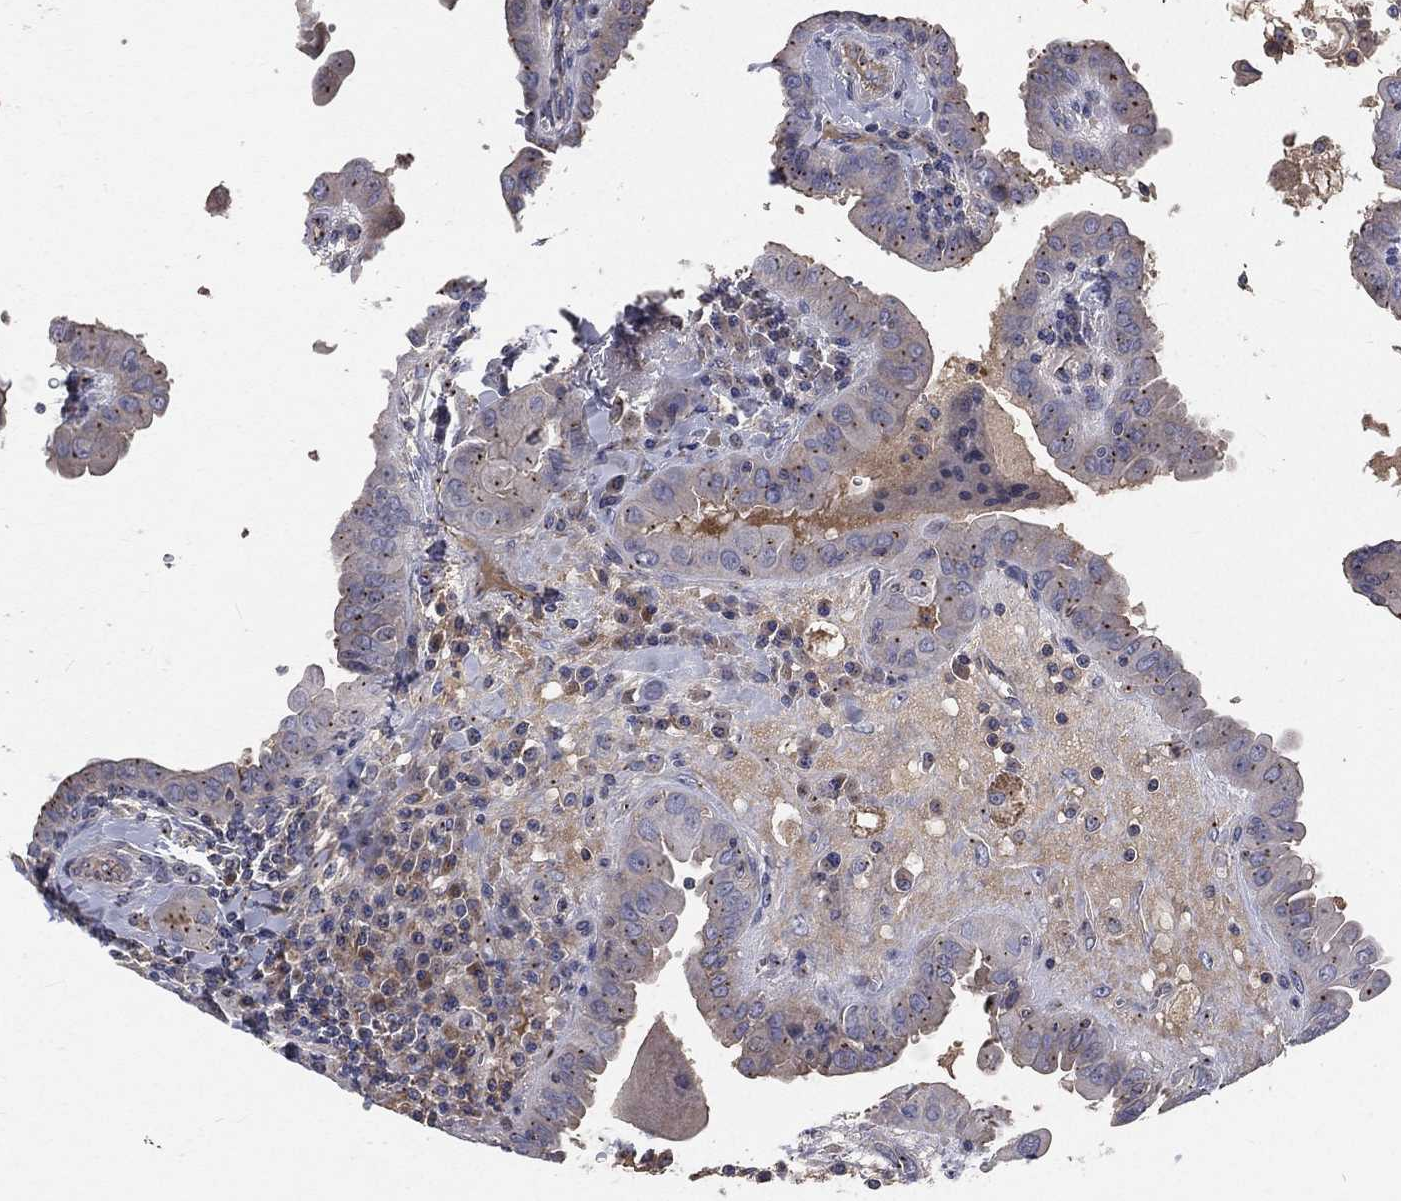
{"staining": {"intensity": "moderate", "quantity": "<25%", "location": "cytoplasmic/membranous"}, "tissue": "thyroid cancer", "cell_type": "Tumor cells", "image_type": "cancer", "snomed": [{"axis": "morphology", "description": "Papillary adenocarcinoma, NOS"}, {"axis": "topography", "description": "Thyroid gland"}], "caption": "A photomicrograph of human papillary adenocarcinoma (thyroid) stained for a protein reveals moderate cytoplasmic/membranous brown staining in tumor cells. The staining is performed using DAB brown chromogen to label protein expression. The nuclei are counter-stained blue using hematoxylin.", "gene": "CROCC", "patient": {"sex": "female", "age": 37}}